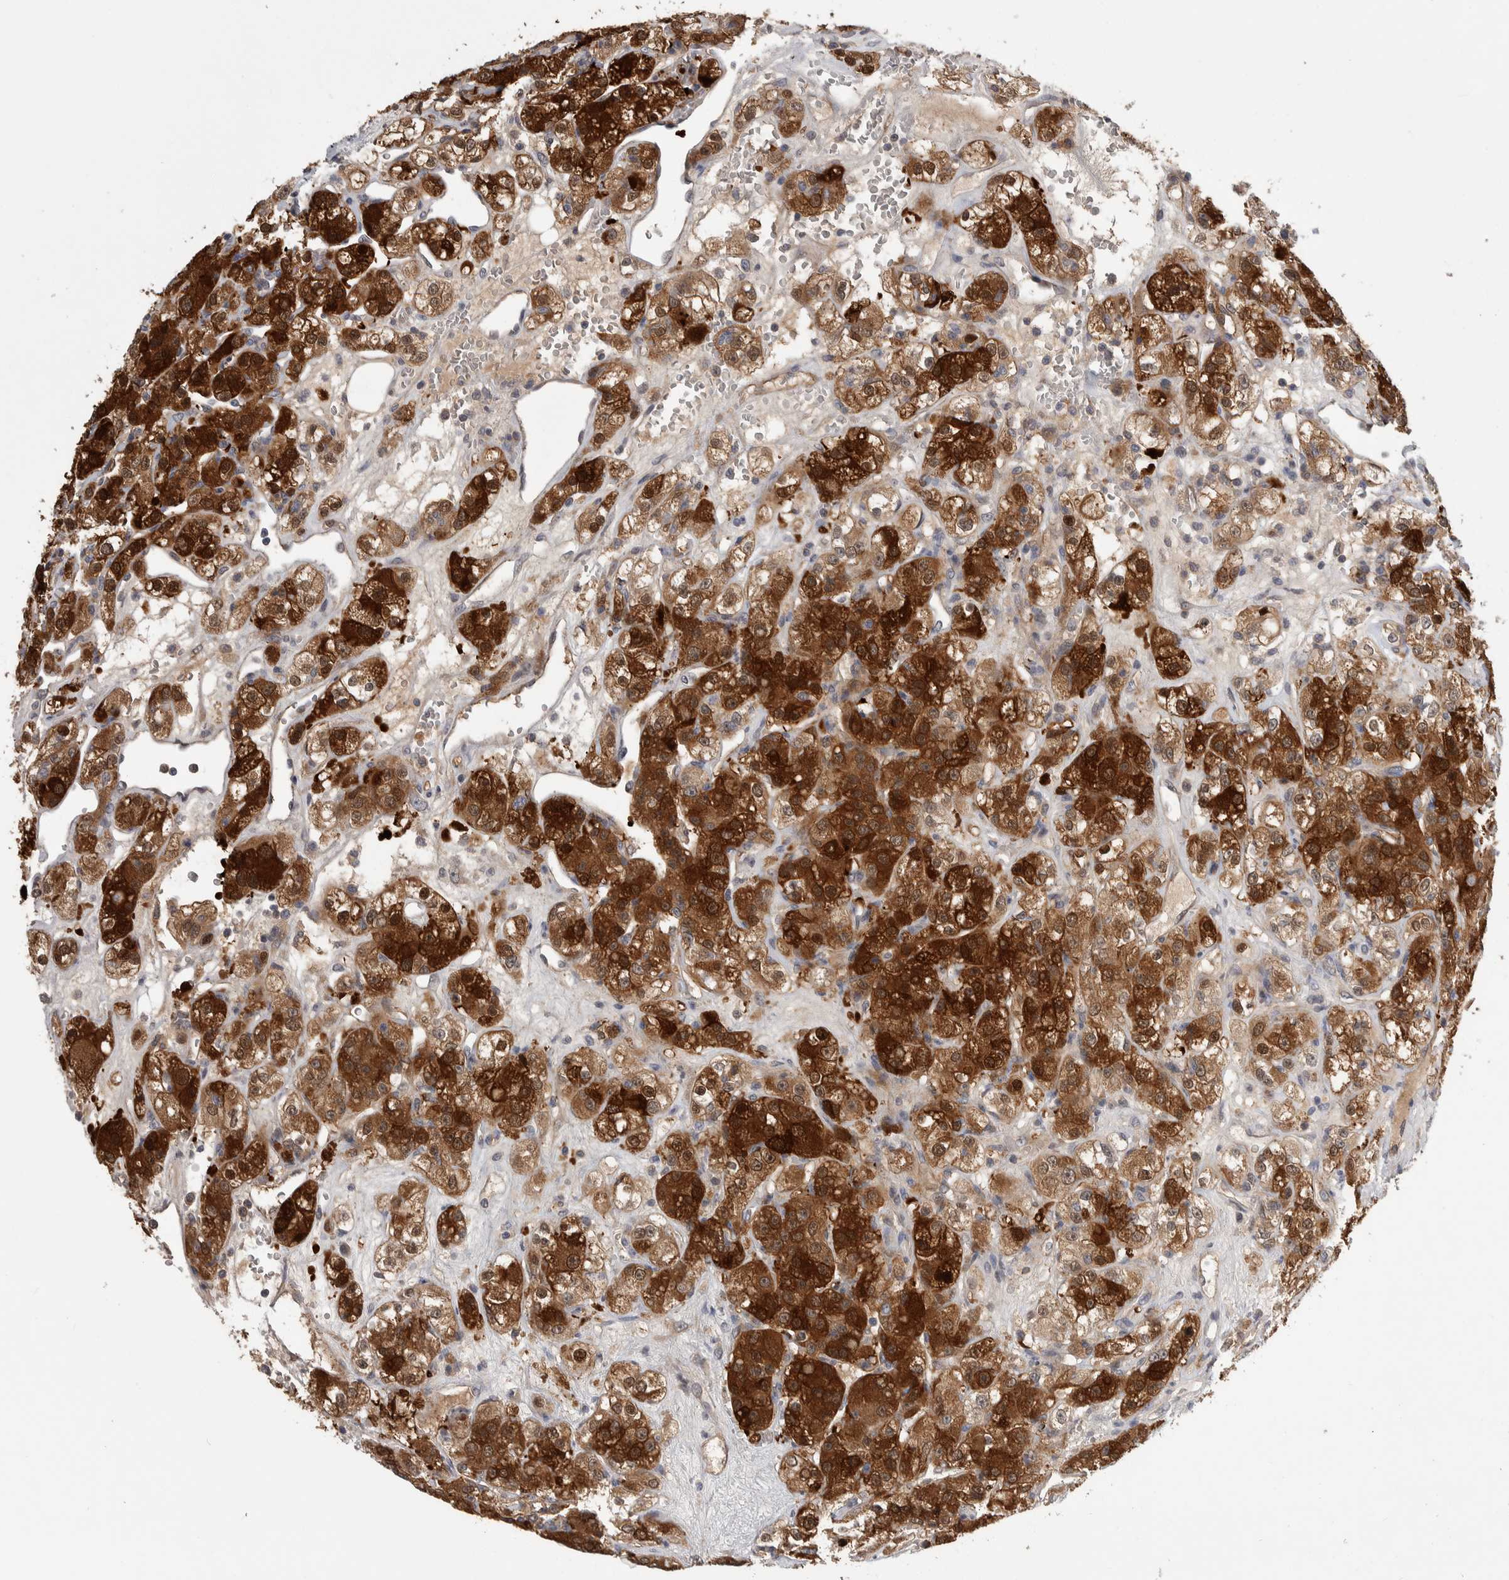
{"staining": {"intensity": "strong", "quantity": ">75%", "location": "cytoplasmic/membranous"}, "tissue": "renal cancer", "cell_type": "Tumor cells", "image_type": "cancer", "snomed": [{"axis": "morphology", "description": "Normal tissue, NOS"}, {"axis": "morphology", "description": "Adenocarcinoma, NOS"}, {"axis": "topography", "description": "Kidney"}], "caption": "Human adenocarcinoma (renal) stained with a brown dye exhibits strong cytoplasmic/membranous positive positivity in approximately >75% of tumor cells.", "gene": "ZNF862", "patient": {"sex": "male", "age": 61}}